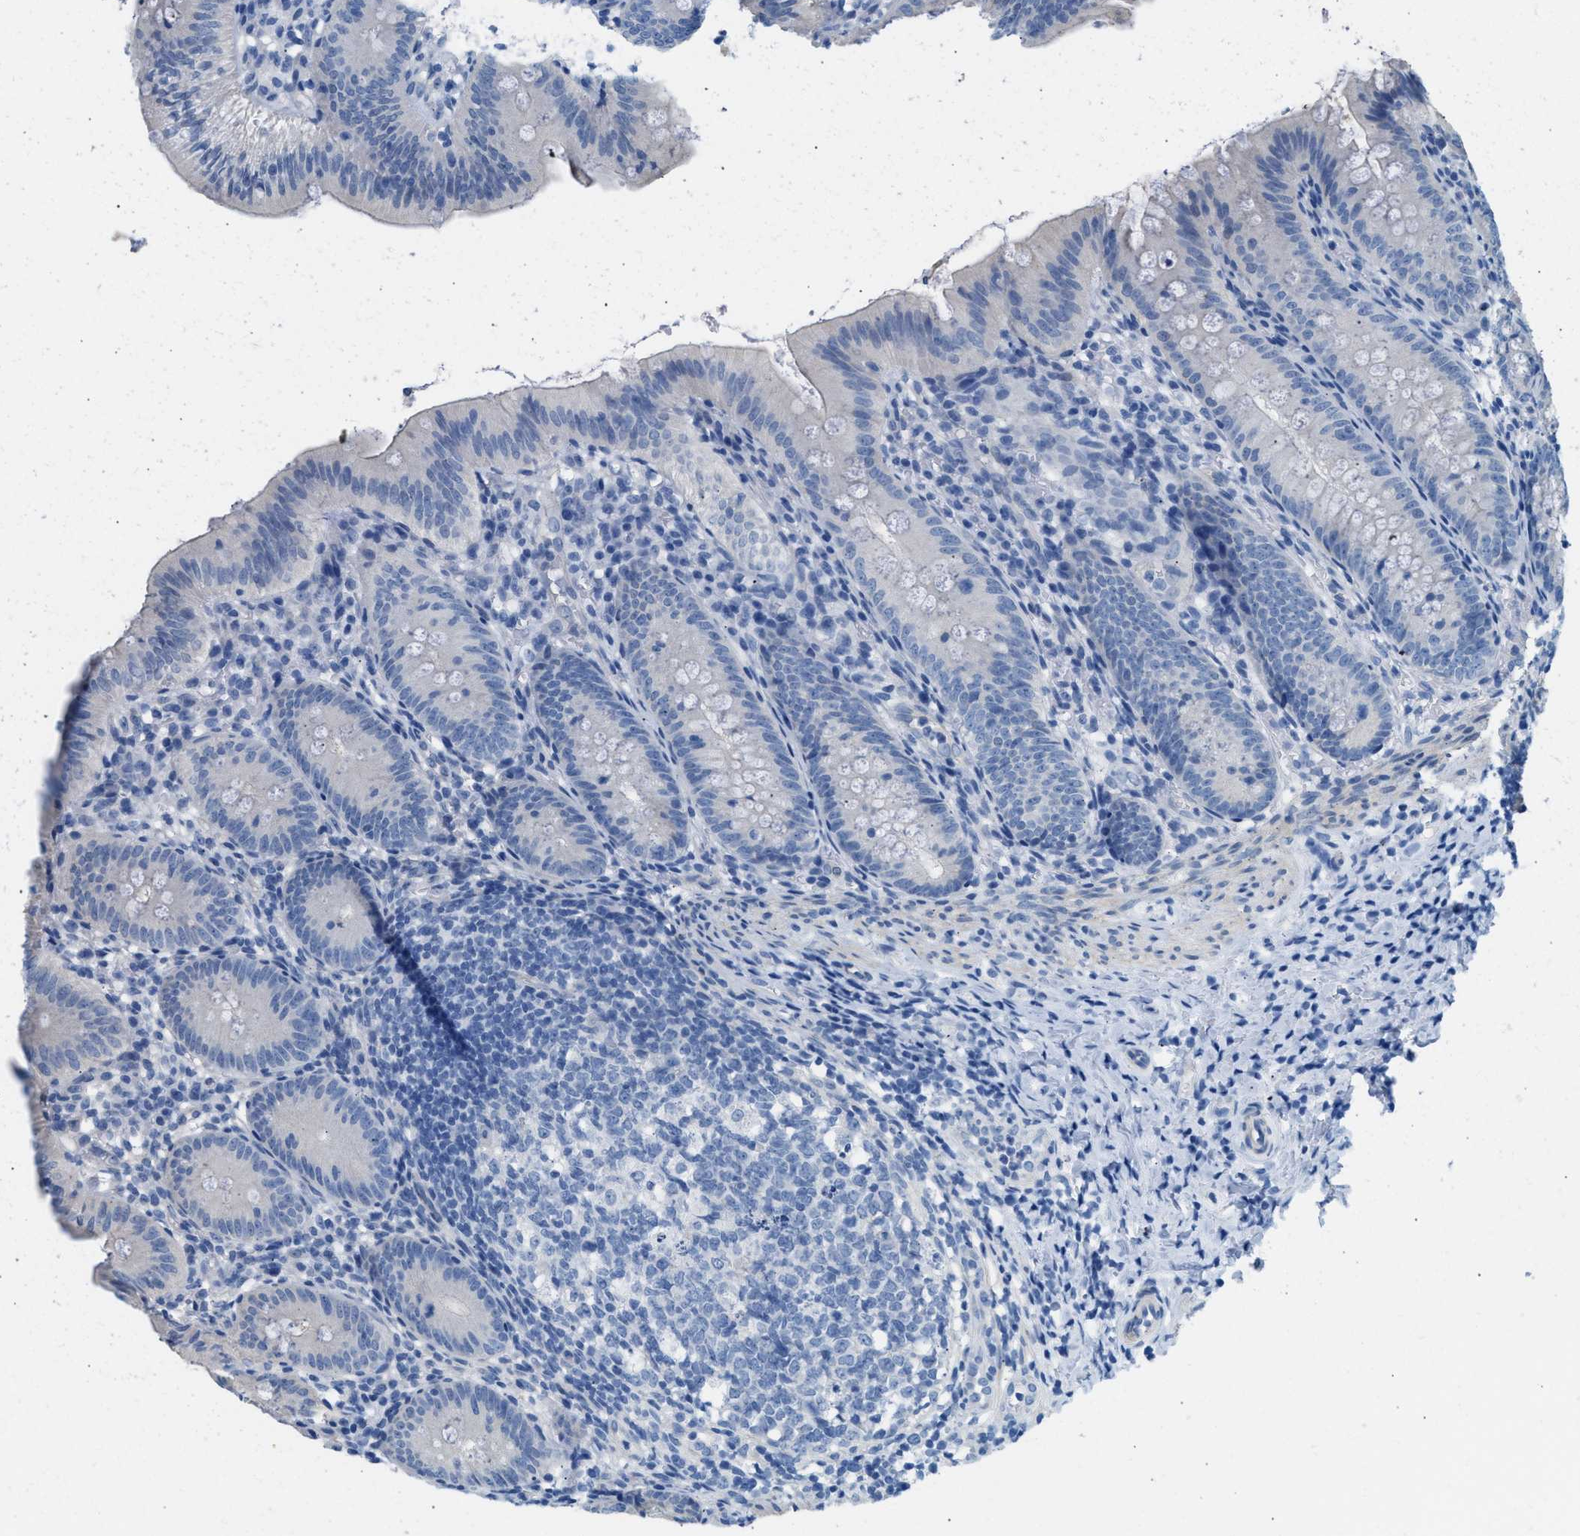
{"staining": {"intensity": "negative", "quantity": "none", "location": "none"}, "tissue": "appendix", "cell_type": "Glandular cells", "image_type": "normal", "snomed": [{"axis": "morphology", "description": "Normal tissue, NOS"}, {"axis": "topography", "description": "Appendix"}], "caption": "A high-resolution image shows immunohistochemistry staining of normal appendix, which demonstrates no significant staining in glandular cells. (DAB (3,3'-diaminobenzidine) immunohistochemistry, high magnification).", "gene": "SPAM1", "patient": {"sex": "male", "age": 1}}